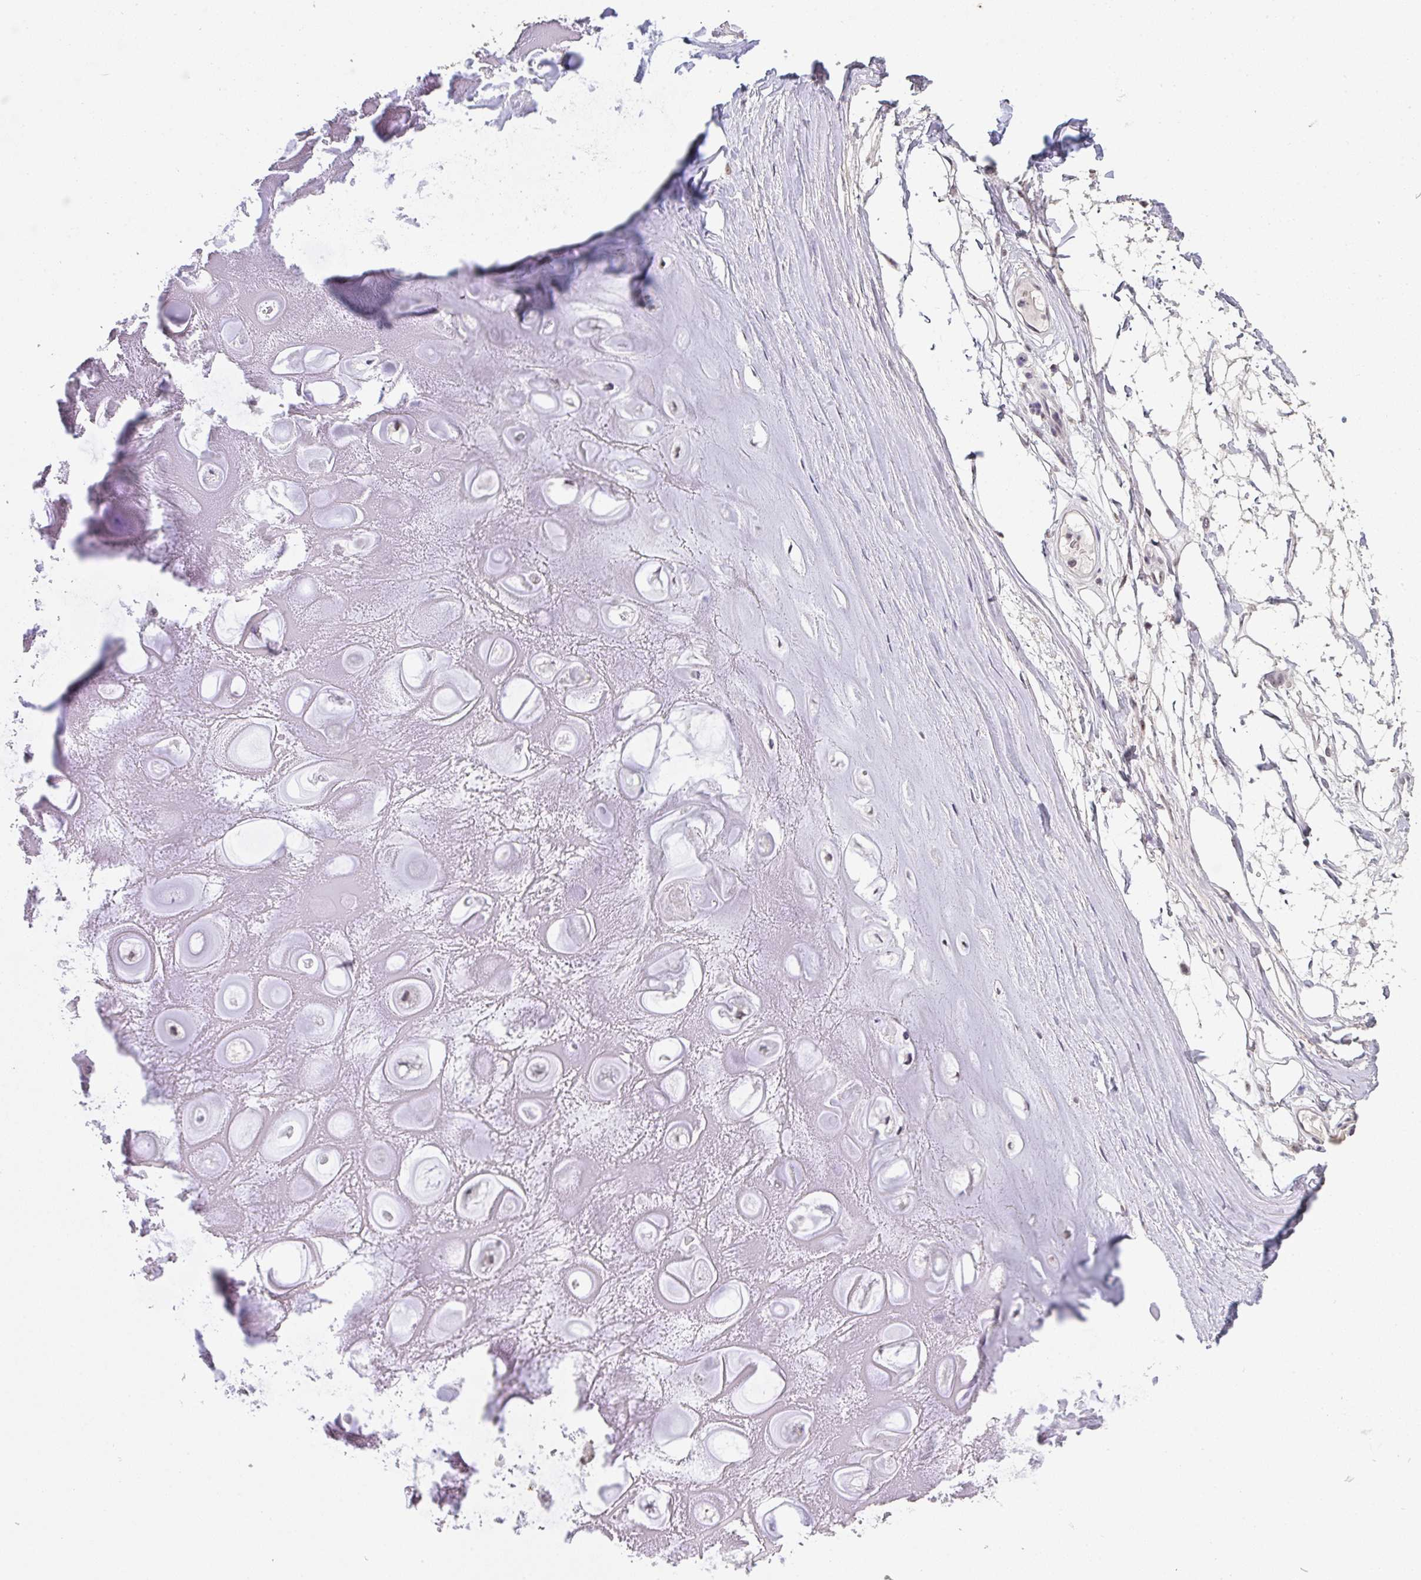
{"staining": {"intensity": "negative", "quantity": "none", "location": "none"}, "tissue": "adipose tissue", "cell_type": "Adipocytes", "image_type": "normal", "snomed": [{"axis": "morphology", "description": "Normal tissue, NOS"}, {"axis": "topography", "description": "Lymph node"}, {"axis": "topography", "description": "Cartilage tissue"}, {"axis": "topography", "description": "Nasopharynx"}], "caption": "DAB immunohistochemical staining of unremarkable human adipose tissue demonstrates no significant expression in adipocytes. (DAB IHC with hematoxylin counter stain).", "gene": "DKC1", "patient": {"sex": "male", "age": 63}}